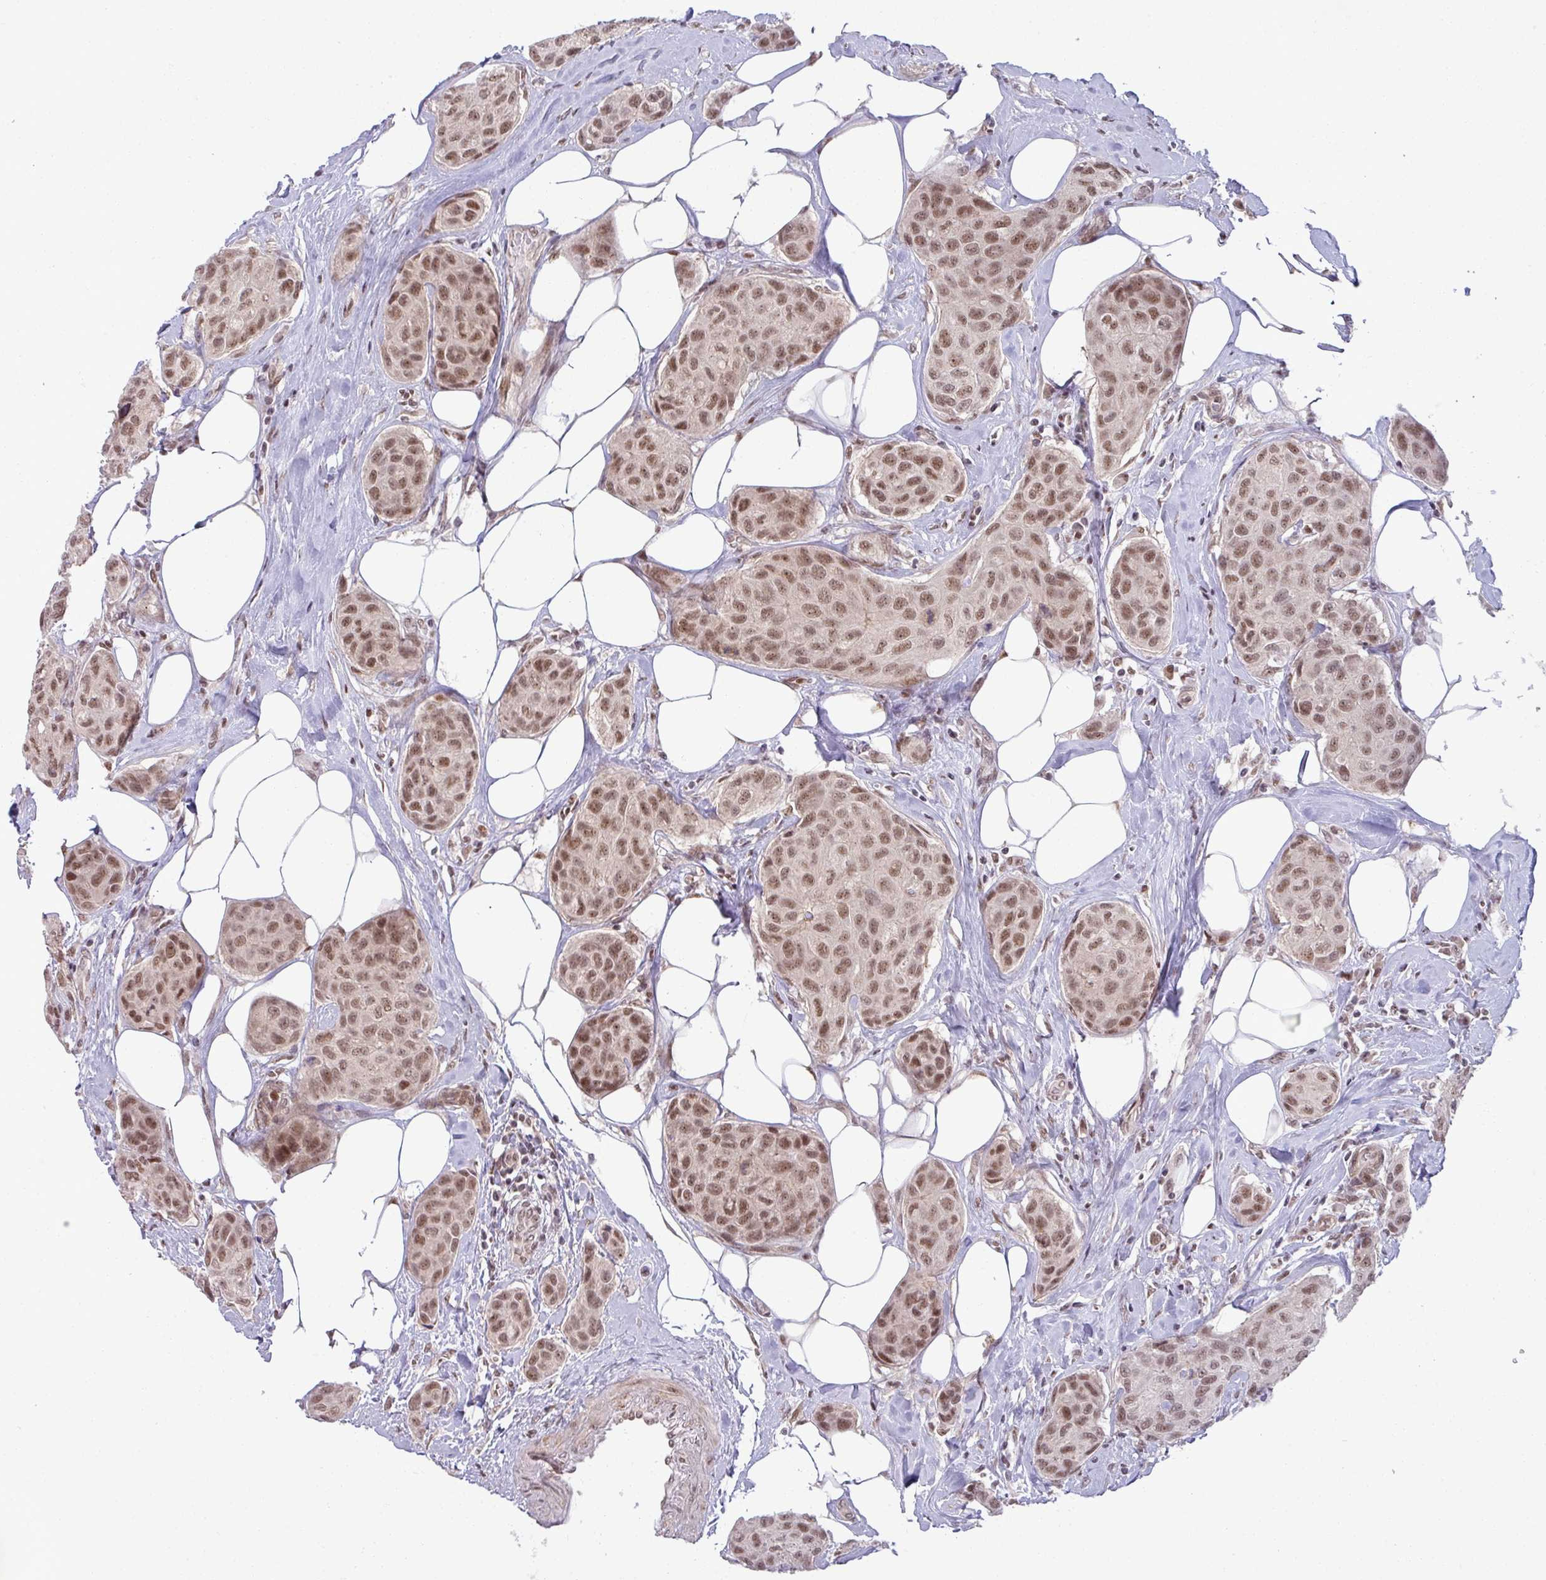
{"staining": {"intensity": "moderate", "quantity": ">75%", "location": "nuclear"}, "tissue": "breast cancer", "cell_type": "Tumor cells", "image_type": "cancer", "snomed": [{"axis": "morphology", "description": "Duct carcinoma"}, {"axis": "topography", "description": "Breast"}, {"axis": "topography", "description": "Lymph node"}], "caption": "Tumor cells exhibit medium levels of moderate nuclear expression in approximately >75% of cells in human breast cancer.", "gene": "PTPN20", "patient": {"sex": "female", "age": 80}}